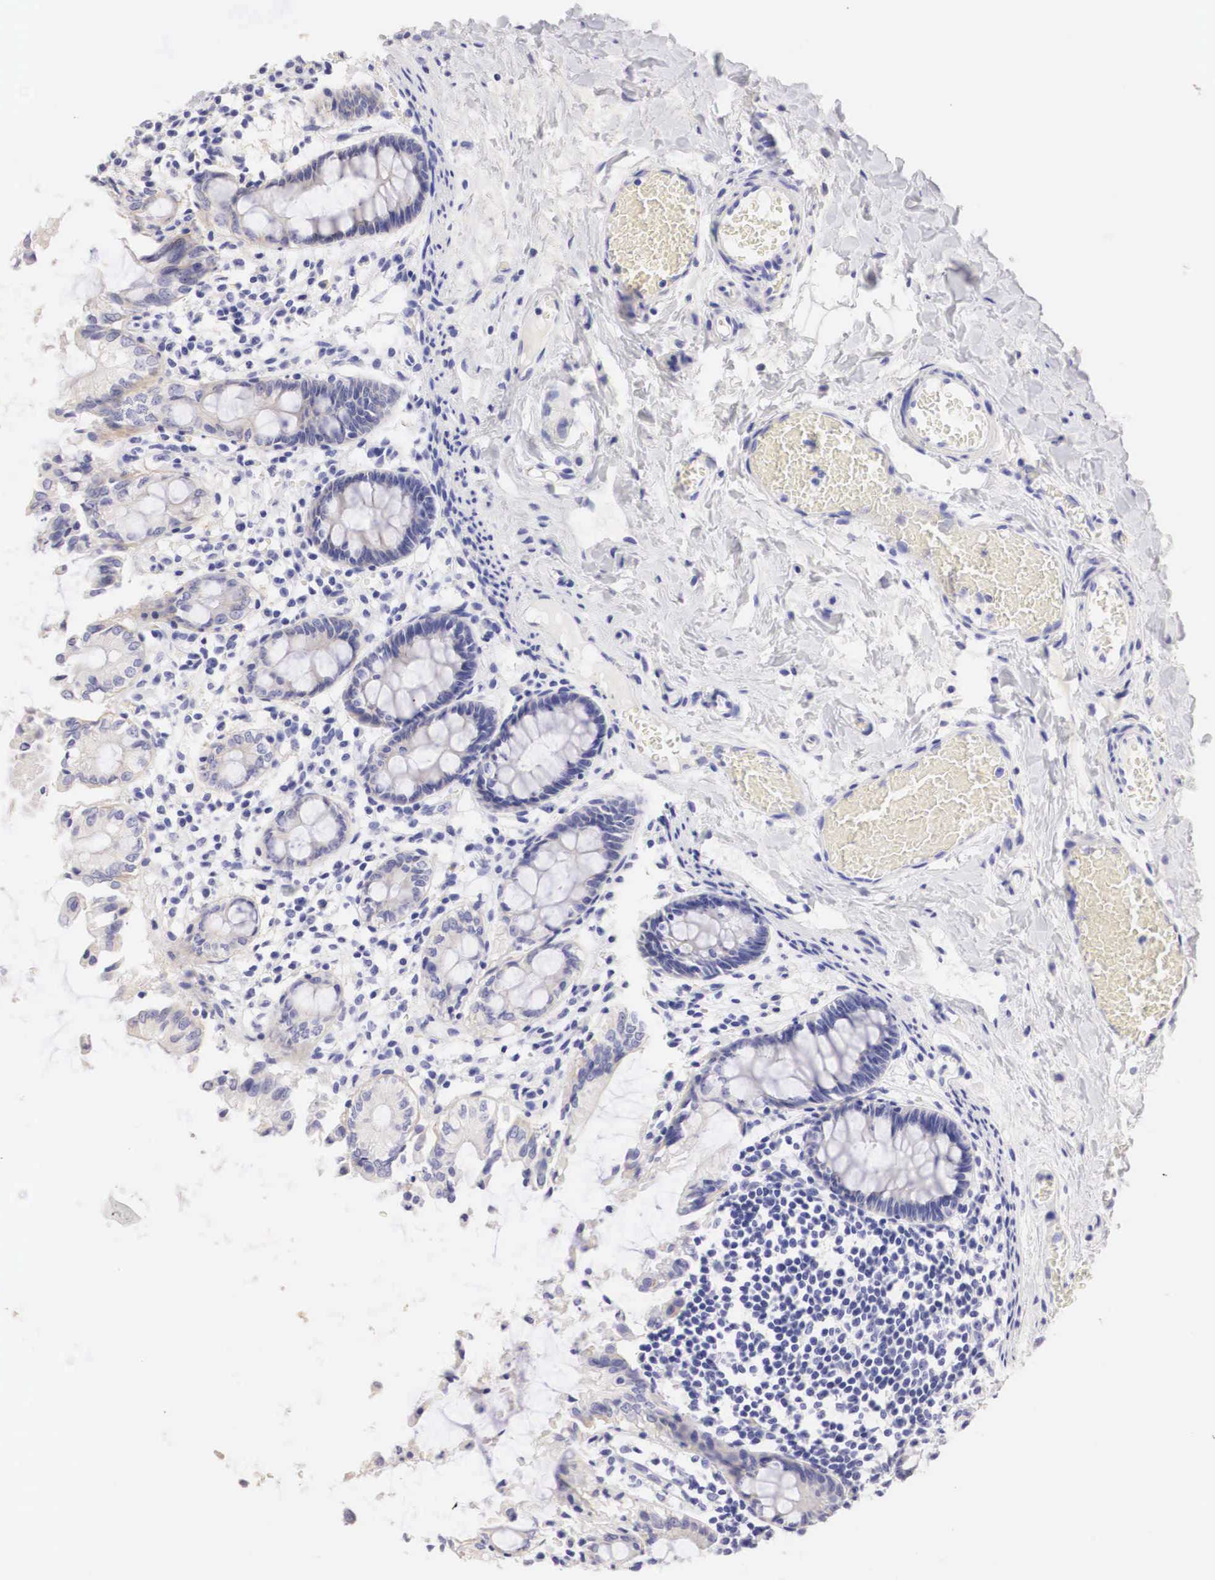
{"staining": {"intensity": "negative", "quantity": "none", "location": "none"}, "tissue": "colon", "cell_type": "Endothelial cells", "image_type": "normal", "snomed": [{"axis": "morphology", "description": "Normal tissue, NOS"}, {"axis": "topography", "description": "Colon"}], "caption": "Immunohistochemistry of unremarkable human colon shows no expression in endothelial cells. (Immunohistochemistry, brightfield microscopy, high magnification).", "gene": "ERBB2", "patient": {"sex": "male", "age": 1}}